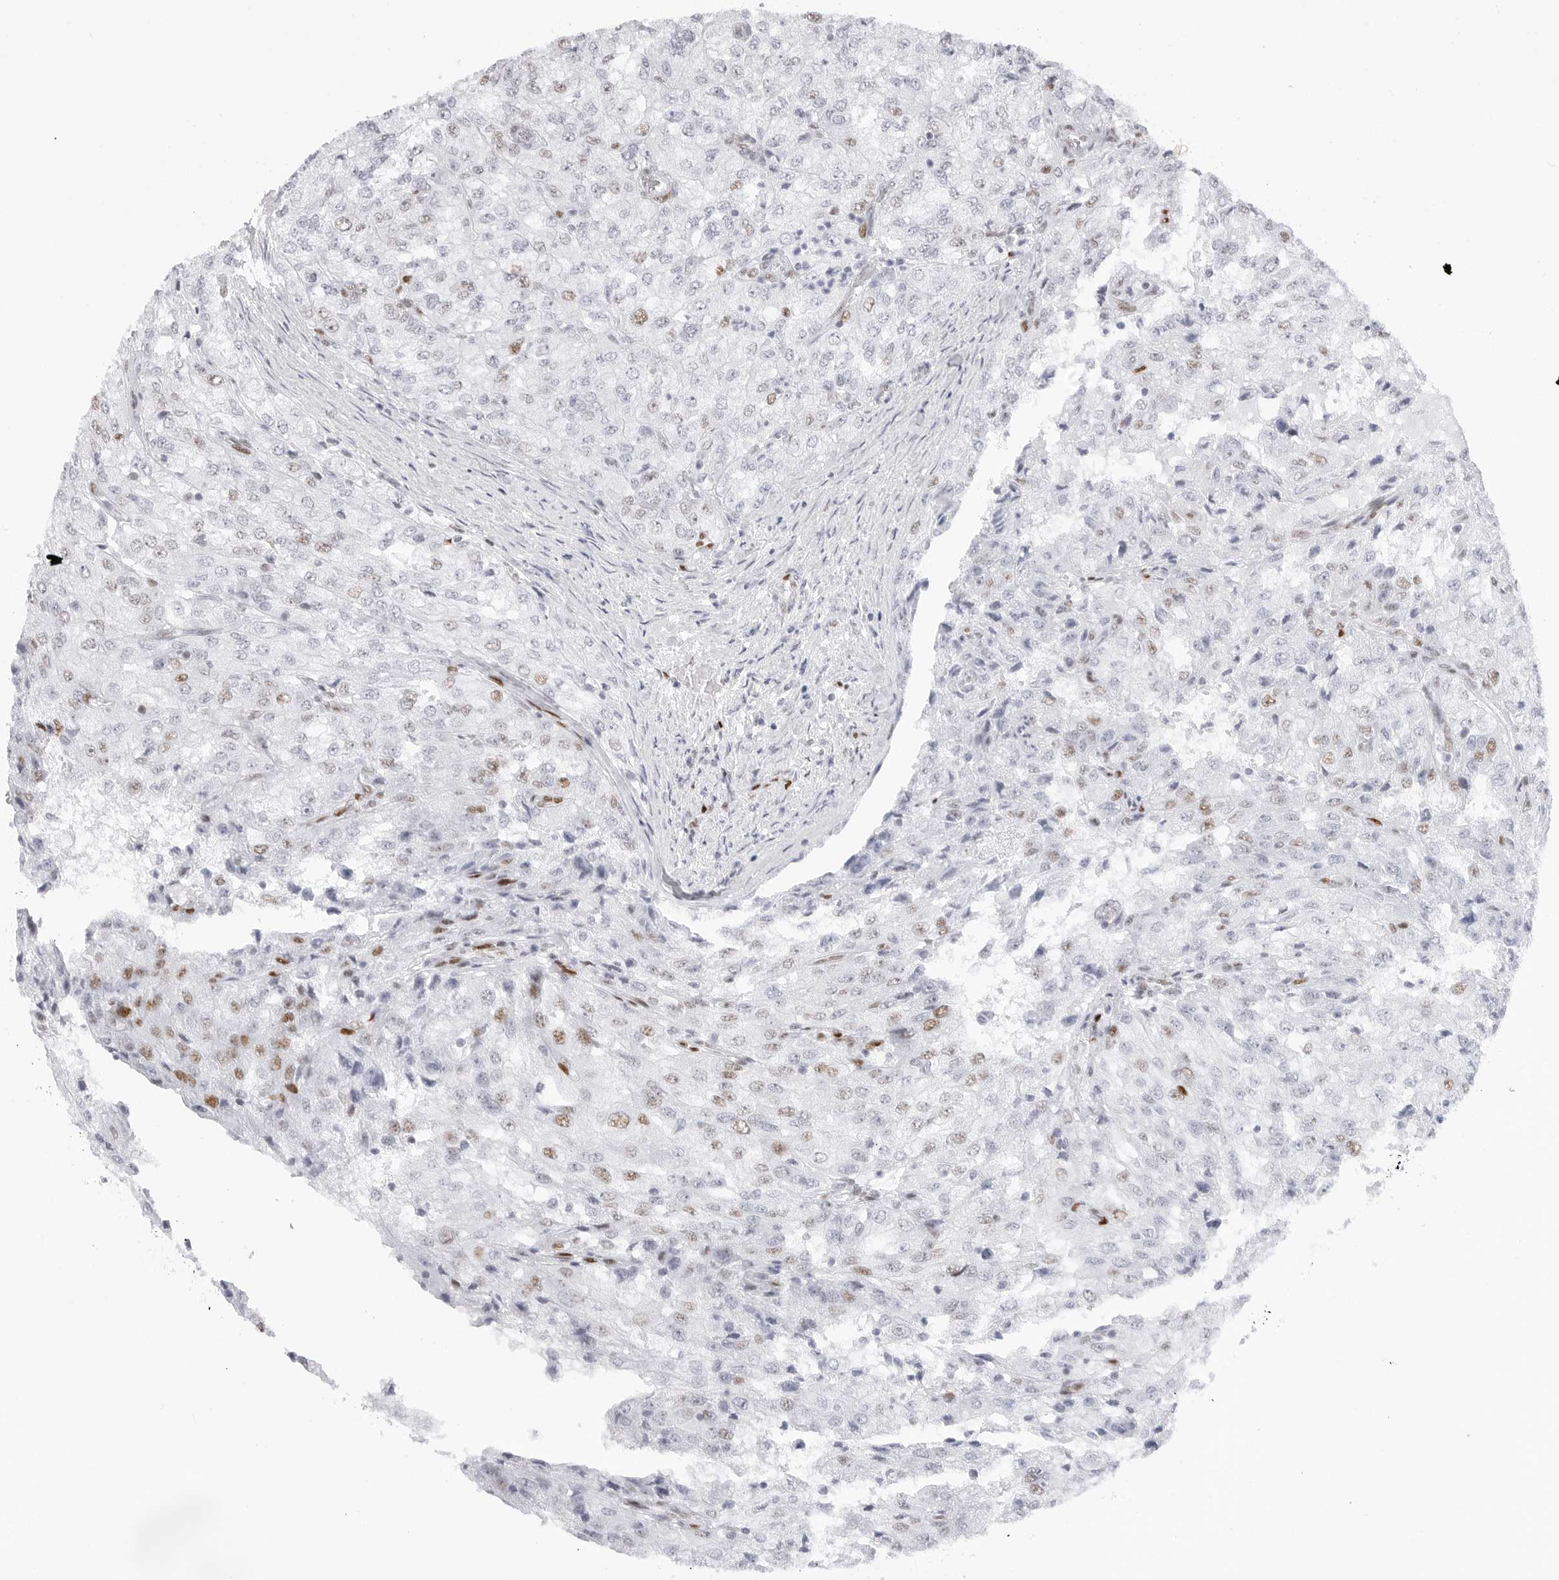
{"staining": {"intensity": "moderate", "quantity": "<25%", "location": "nuclear"}, "tissue": "renal cancer", "cell_type": "Tumor cells", "image_type": "cancer", "snomed": [{"axis": "morphology", "description": "Adenocarcinoma, NOS"}, {"axis": "topography", "description": "Kidney"}], "caption": "A high-resolution photomicrograph shows IHC staining of renal cancer (adenocarcinoma), which displays moderate nuclear expression in about <25% of tumor cells. (brown staining indicates protein expression, while blue staining denotes nuclei).", "gene": "NASP", "patient": {"sex": "female", "age": 54}}